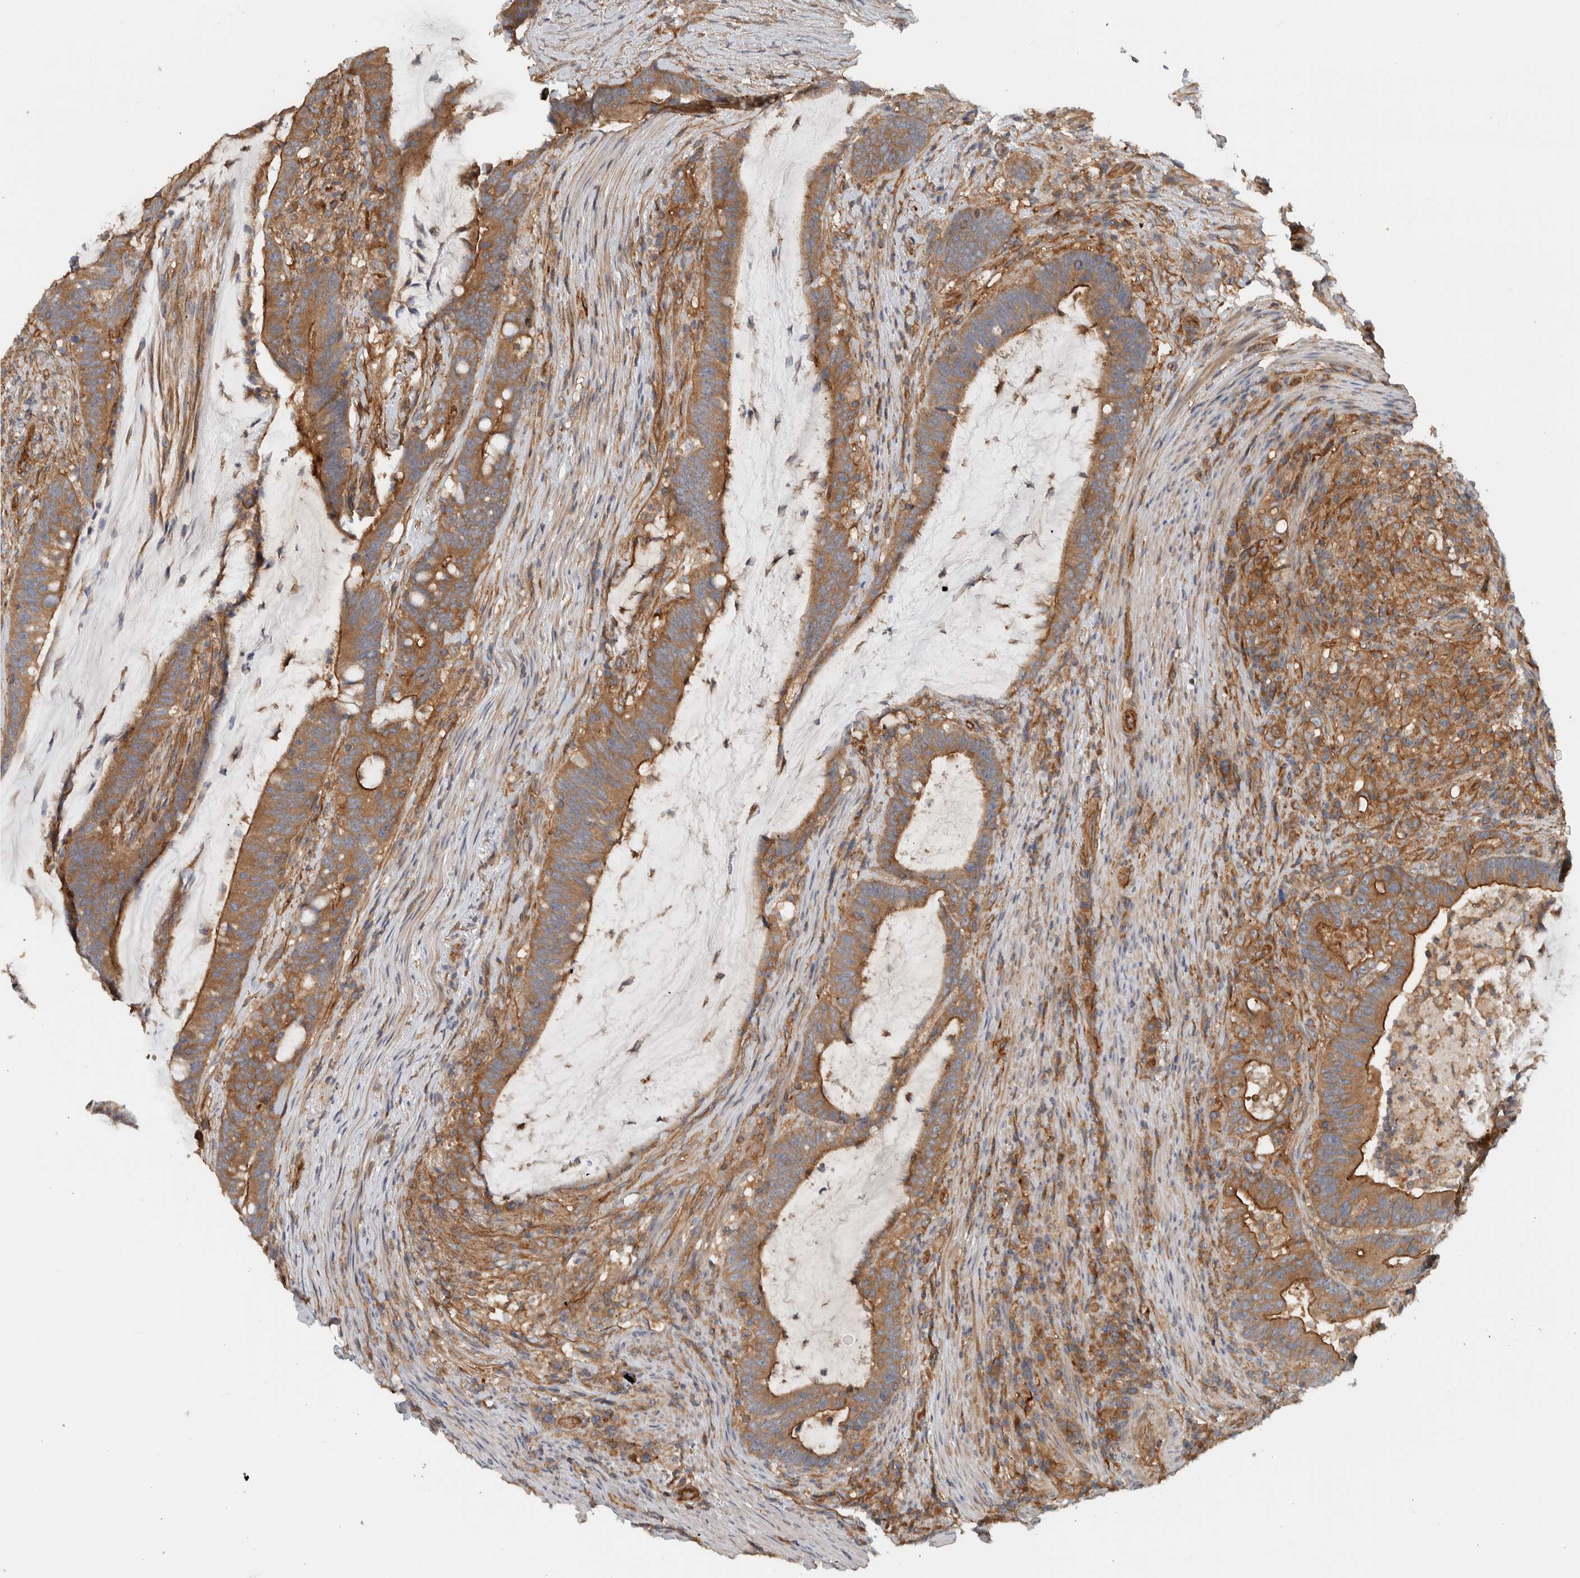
{"staining": {"intensity": "moderate", "quantity": ">75%", "location": "cytoplasmic/membranous"}, "tissue": "colorectal cancer", "cell_type": "Tumor cells", "image_type": "cancer", "snomed": [{"axis": "morphology", "description": "Adenocarcinoma, NOS"}, {"axis": "topography", "description": "Colon"}], "caption": "Colorectal cancer was stained to show a protein in brown. There is medium levels of moderate cytoplasmic/membranous expression in about >75% of tumor cells. Immunohistochemistry stains the protein of interest in brown and the nuclei are stained blue.", "gene": "MPRIP", "patient": {"sex": "female", "age": 66}}